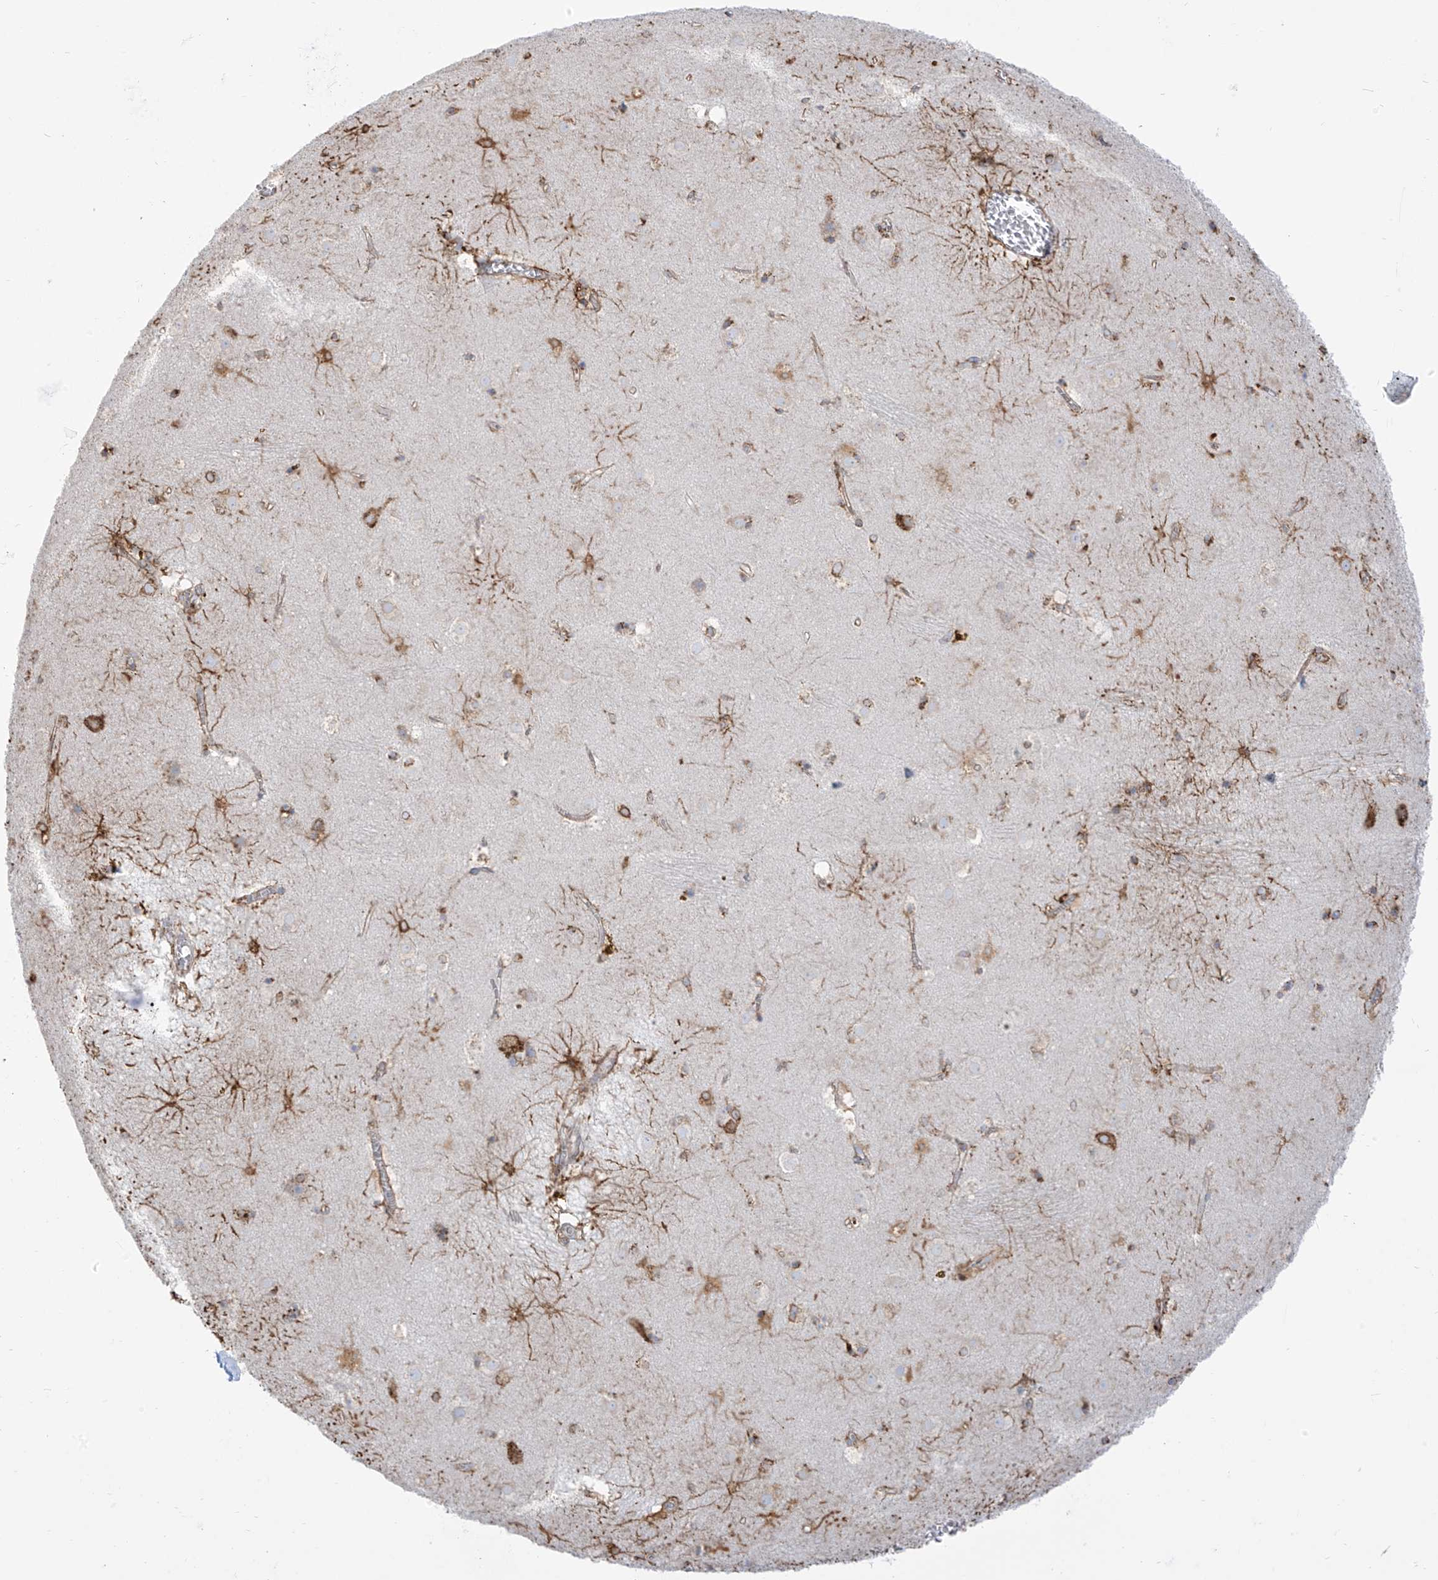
{"staining": {"intensity": "moderate", "quantity": "<25%", "location": "cytoplasmic/membranous"}, "tissue": "caudate", "cell_type": "Glial cells", "image_type": "normal", "snomed": [{"axis": "morphology", "description": "Normal tissue, NOS"}, {"axis": "topography", "description": "Lateral ventricle wall"}], "caption": "Caudate stained with immunohistochemistry (IHC) exhibits moderate cytoplasmic/membranous expression in about <25% of glial cells.", "gene": "PDIA6", "patient": {"sex": "male", "age": 70}}